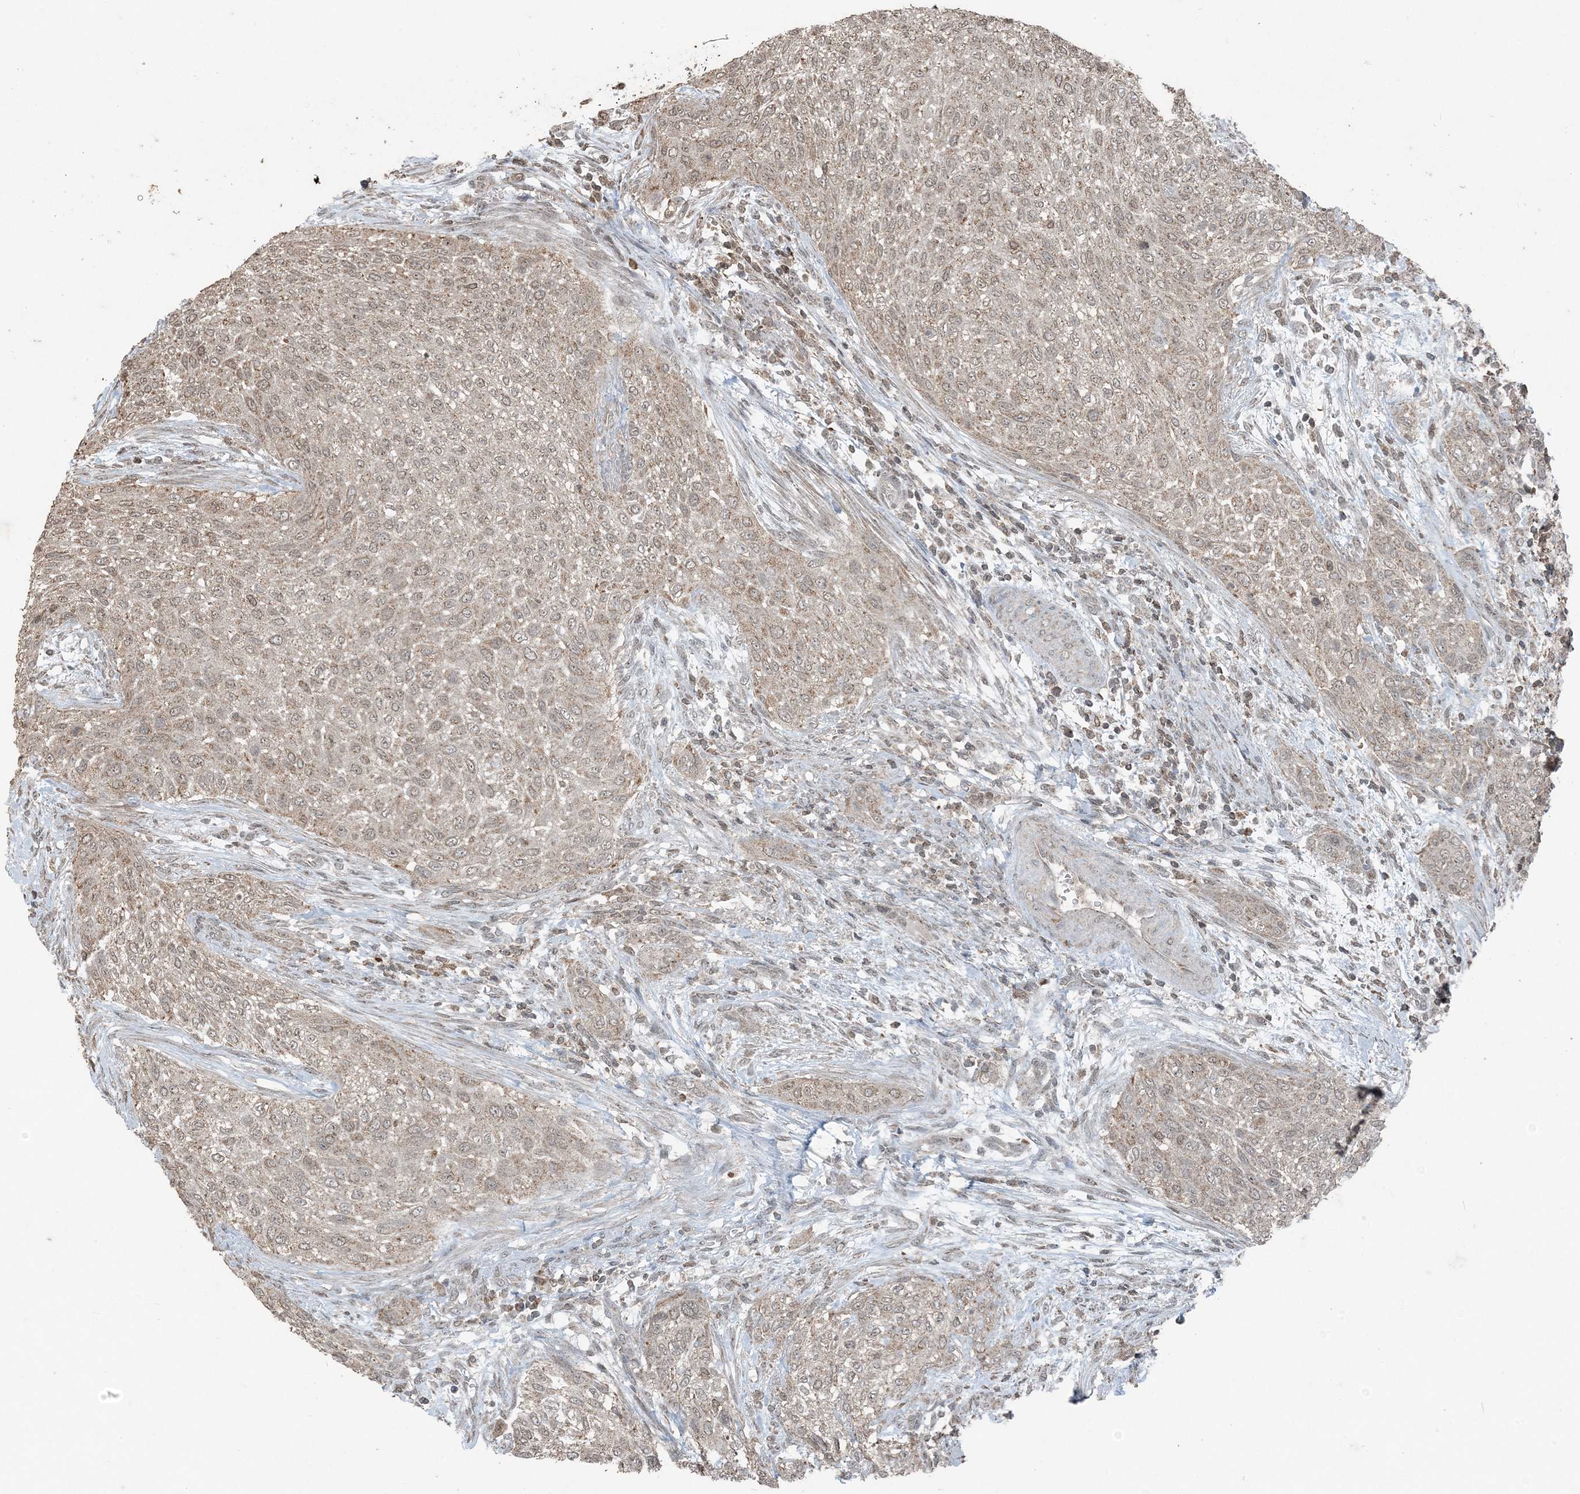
{"staining": {"intensity": "moderate", "quantity": ">75%", "location": "cytoplasmic/membranous,nuclear"}, "tissue": "urothelial cancer", "cell_type": "Tumor cells", "image_type": "cancer", "snomed": [{"axis": "morphology", "description": "Urothelial carcinoma, High grade"}, {"axis": "topography", "description": "Urinary bladder"}], "caption": "Immunohistochemical staining of urothelial cancer displays moderate cytoplasmic/membranous and nuclear protein expression in approximately >75% of tumor cells. (DAB (3,3'-diaminobenzidine) IHC with brightfield microscopy, high magnification).", "gene": "GNL1", "patient": {"sex": "male", "age": 35}}